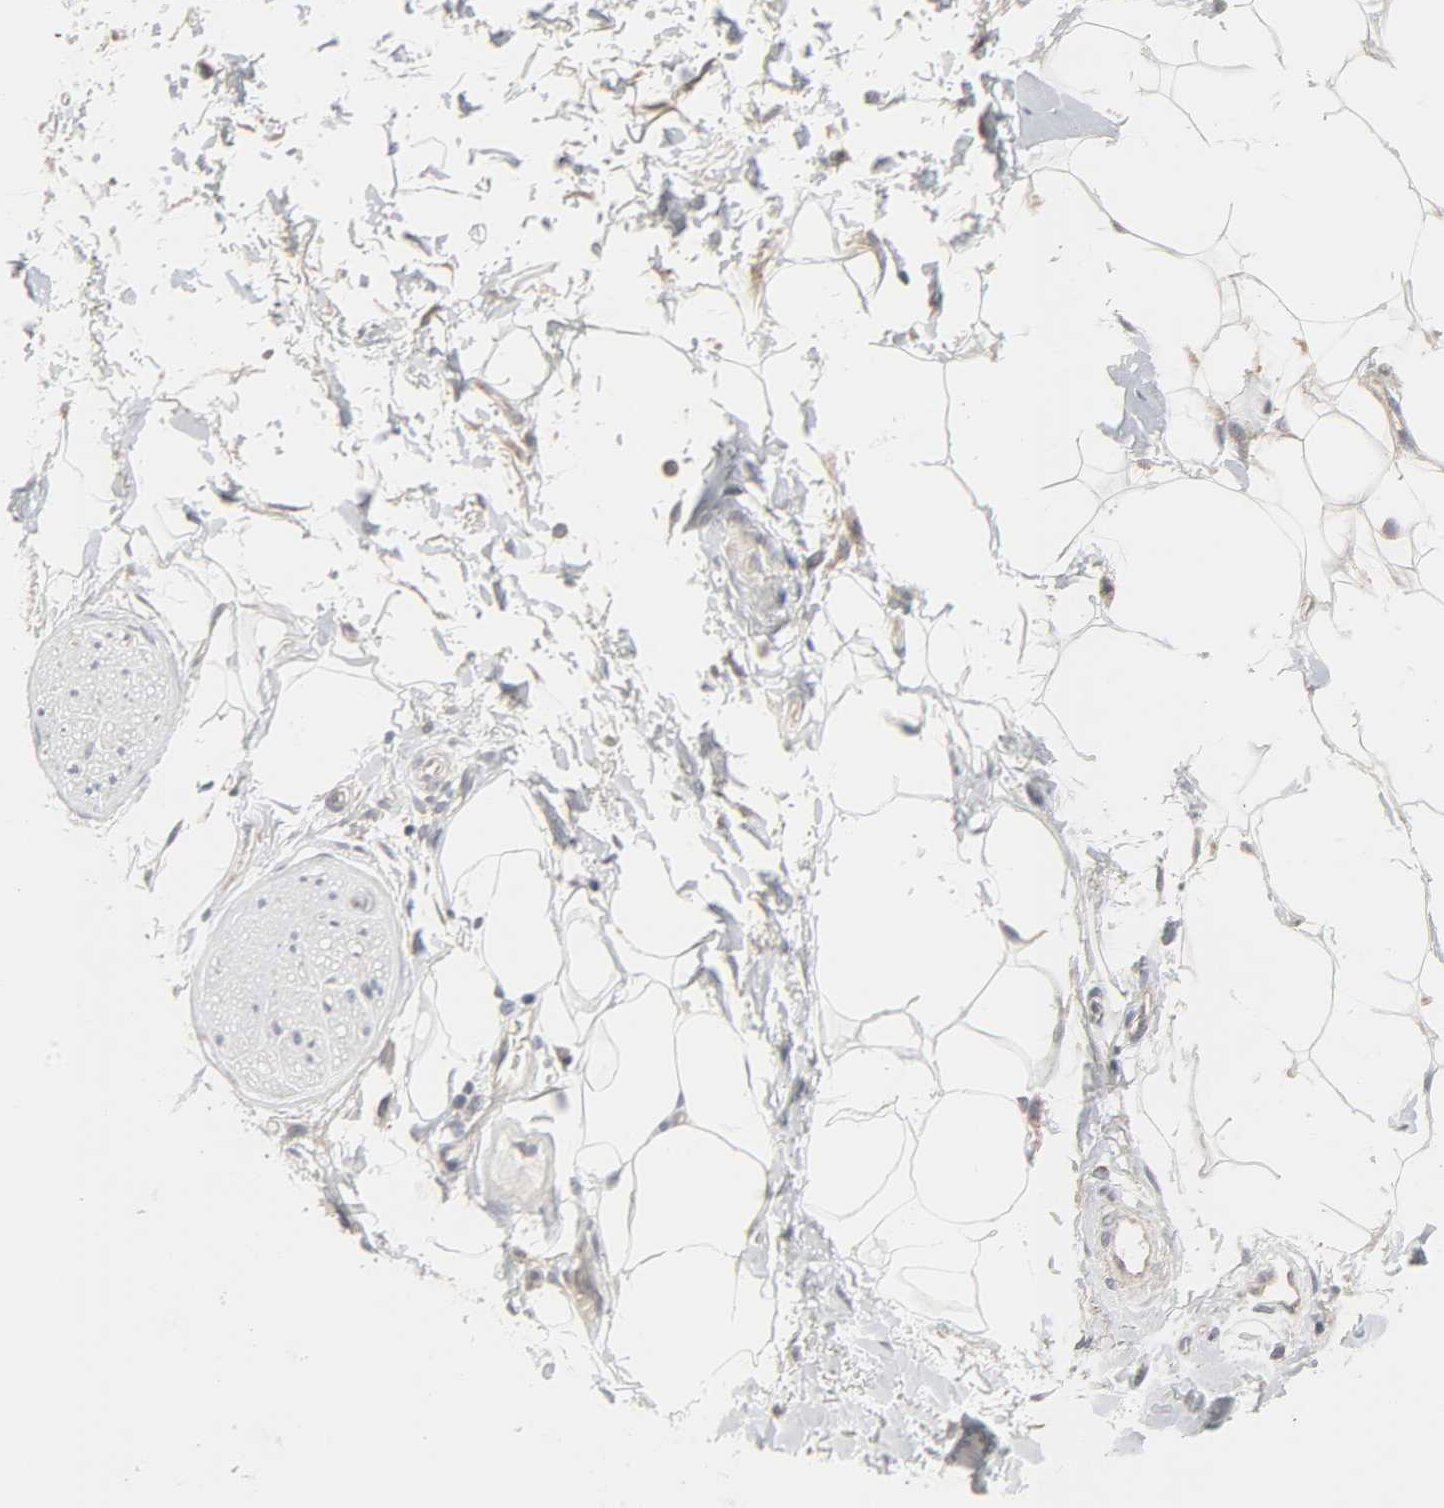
{"staining": {"intensity": "negative", "quantity": "none", "location": "none"}, "tissue": "adipose tissue", "cell_type": "Adipocytes", "image_type": "normal", "snomed": [{"axis": "morphology", "description": "Normal tissue, NOS"}, {"axis": "topography", "description": "Soft tissue"}, {"axis": "topography", "description": "Peripheral nerve tissue"}], "caption": "Immunohistochemical staining of unremarkable adipose tissue exhibits no significant expression in adipocytes.", "gene": "CLIP1", "patient": {"sex": "female", "age": 71}}